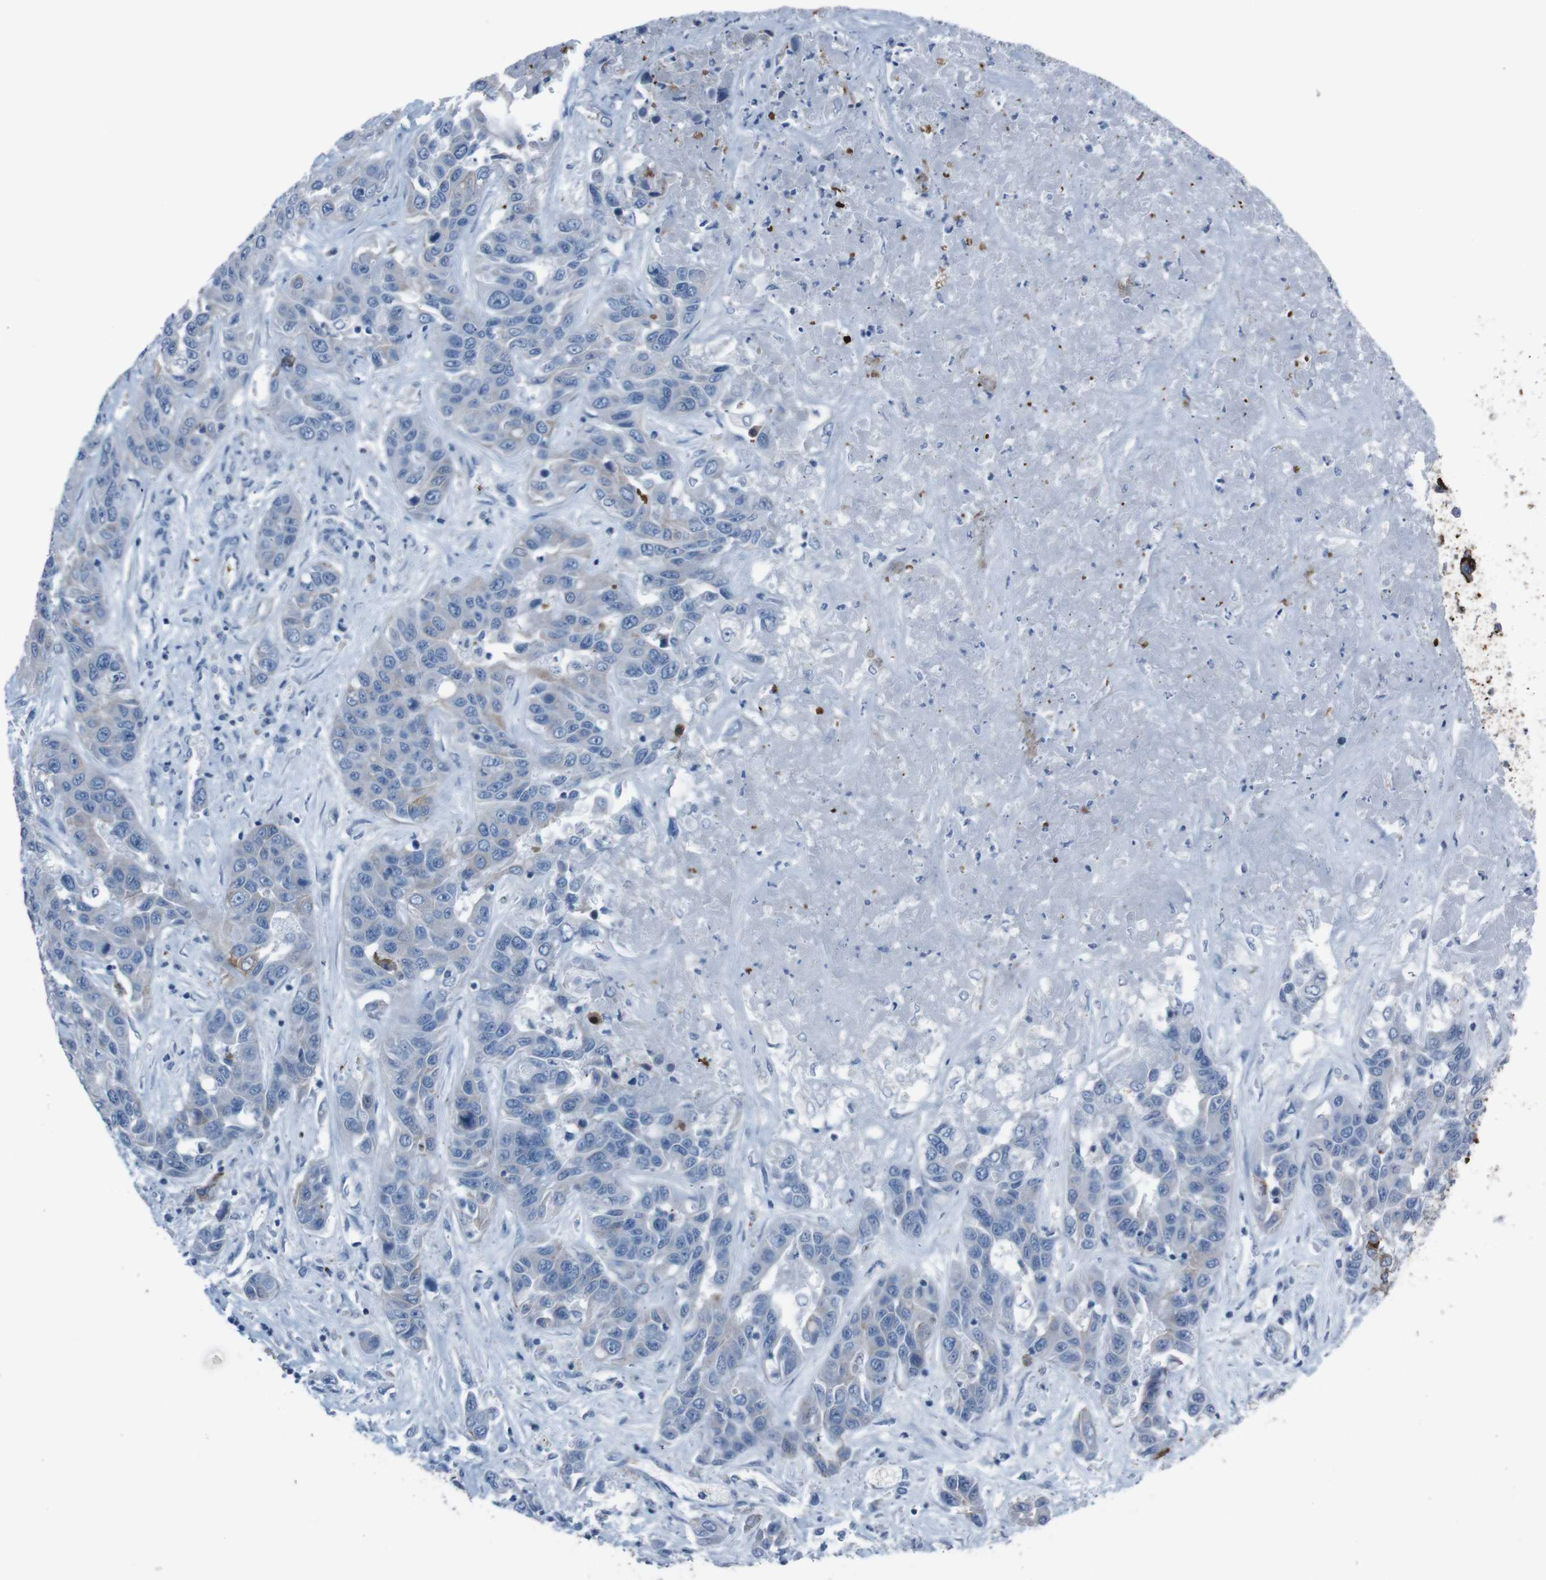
{"staining": {"intensity": "negative", "quantity": "none", "location": "none"}, "tissue": "liver cancer", "cell_type": "Tumor cells", "image_type": "cancer", "snomed": [{"axis": "morphology", "description": "Cholangiocarcinoma"}, {"axis": "topography", "description": "Liver"}], "caption": "An immunohistochemistry (IHC) histopathology image of liver cancer (cholangiocarcinoma) is shown. There is no staining in tumor cells of liver cancer (cholangiocarcinoma).", "gene": "ST6GAL1", "patient": {"sex": "female", "age": 52}}